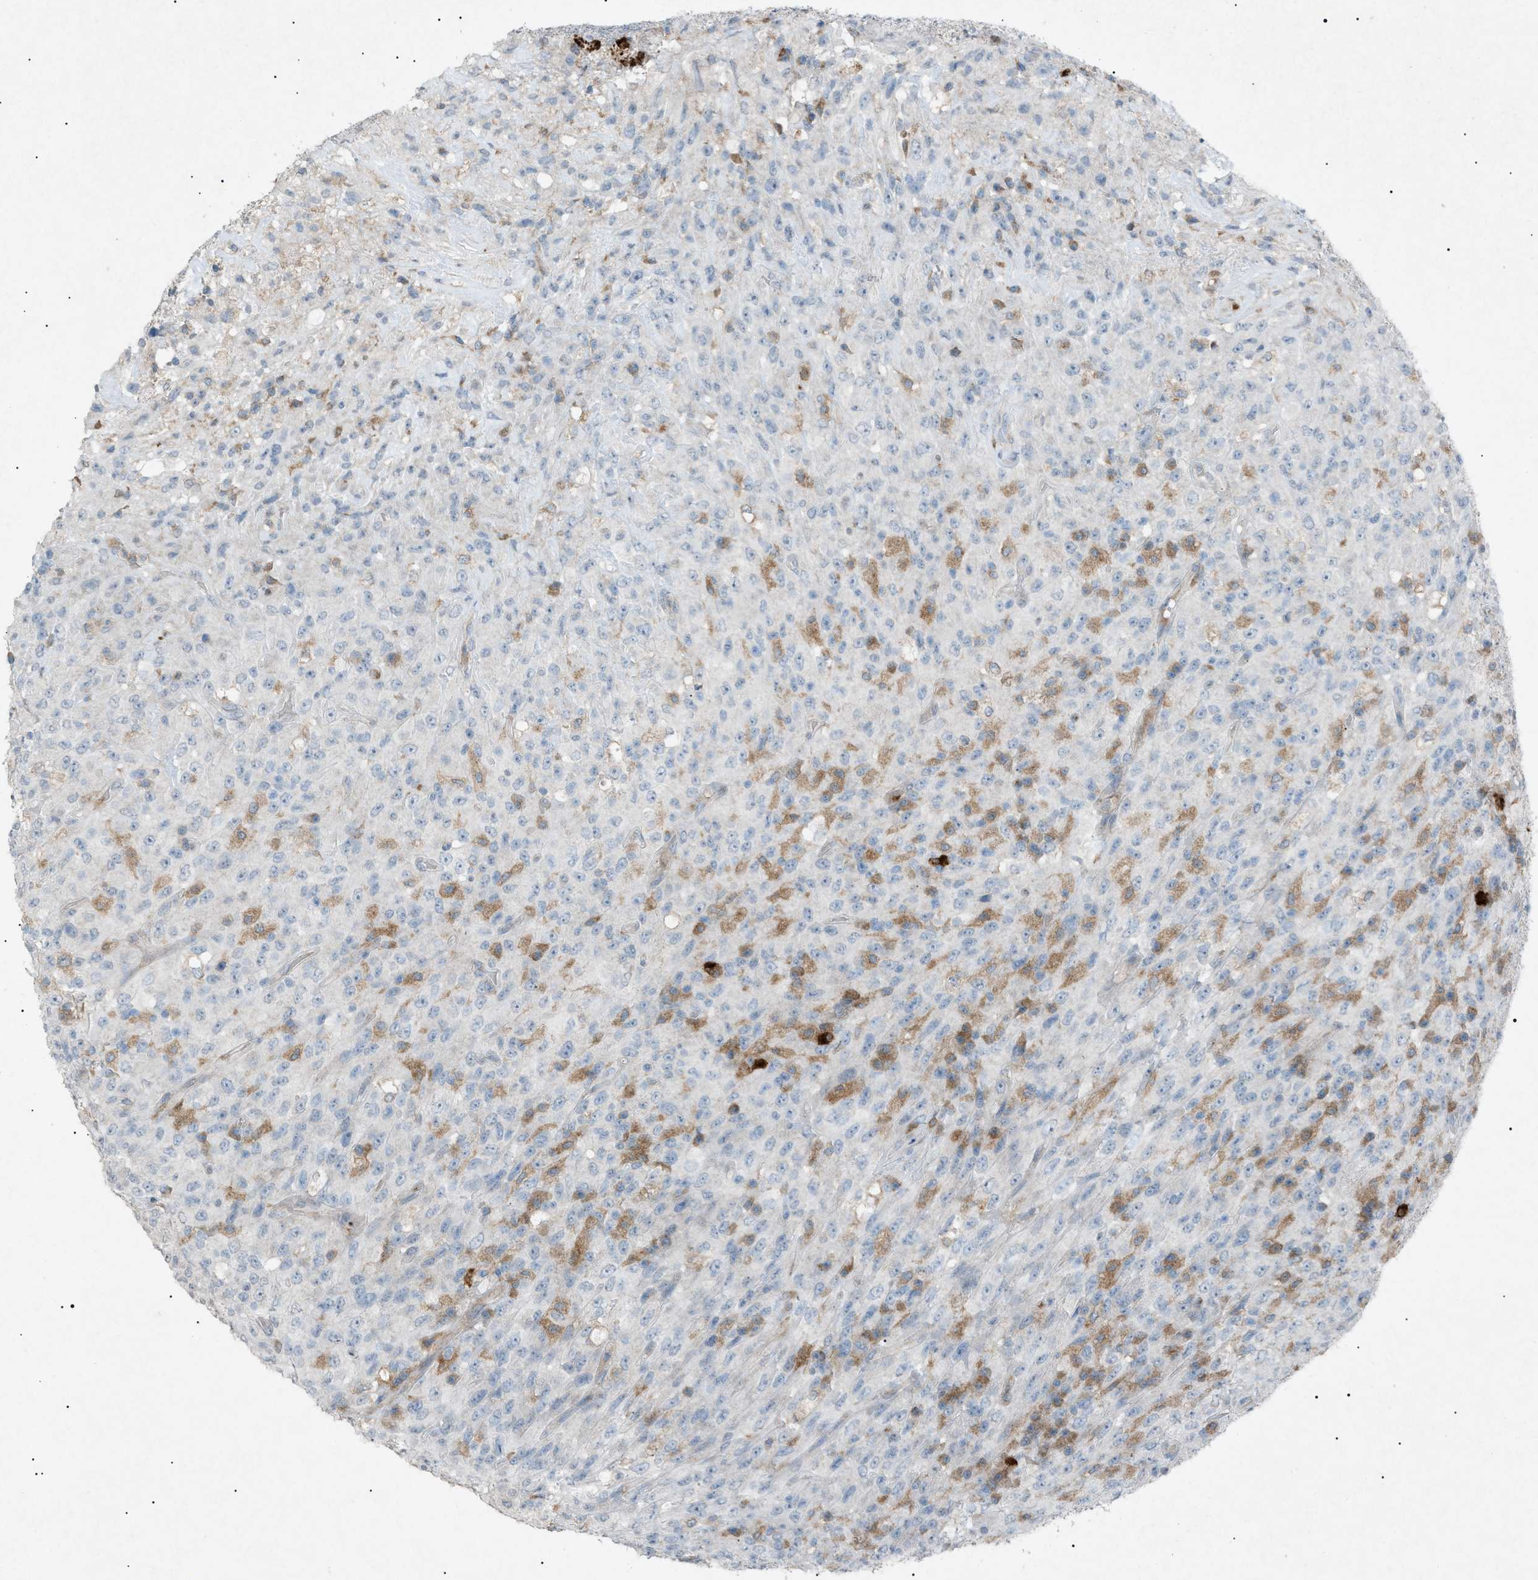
{"staining": {"intensity": "weak", "quantity": "<25%", "location": "cytoplasmic/membranous"}, "tissue": "urothelial cancer", "cell_type": "Tumor cells", "image_type": "cancer", "snomed": [{"axis": "morphology", "description": "Urothelial carcinoma, High grade"}, {"axis": "topography", "description": "Urinary bladder"}], "caption": "DAB immunohistochemical staining of high-grade urothelial carcinoma reveals no significant positivity in tumor cells. (DAB (3,3'-diaminobenzidine) IHC, high magnification).", "gene": "BTK", "patient": {"sex": "male", "age": 66}}